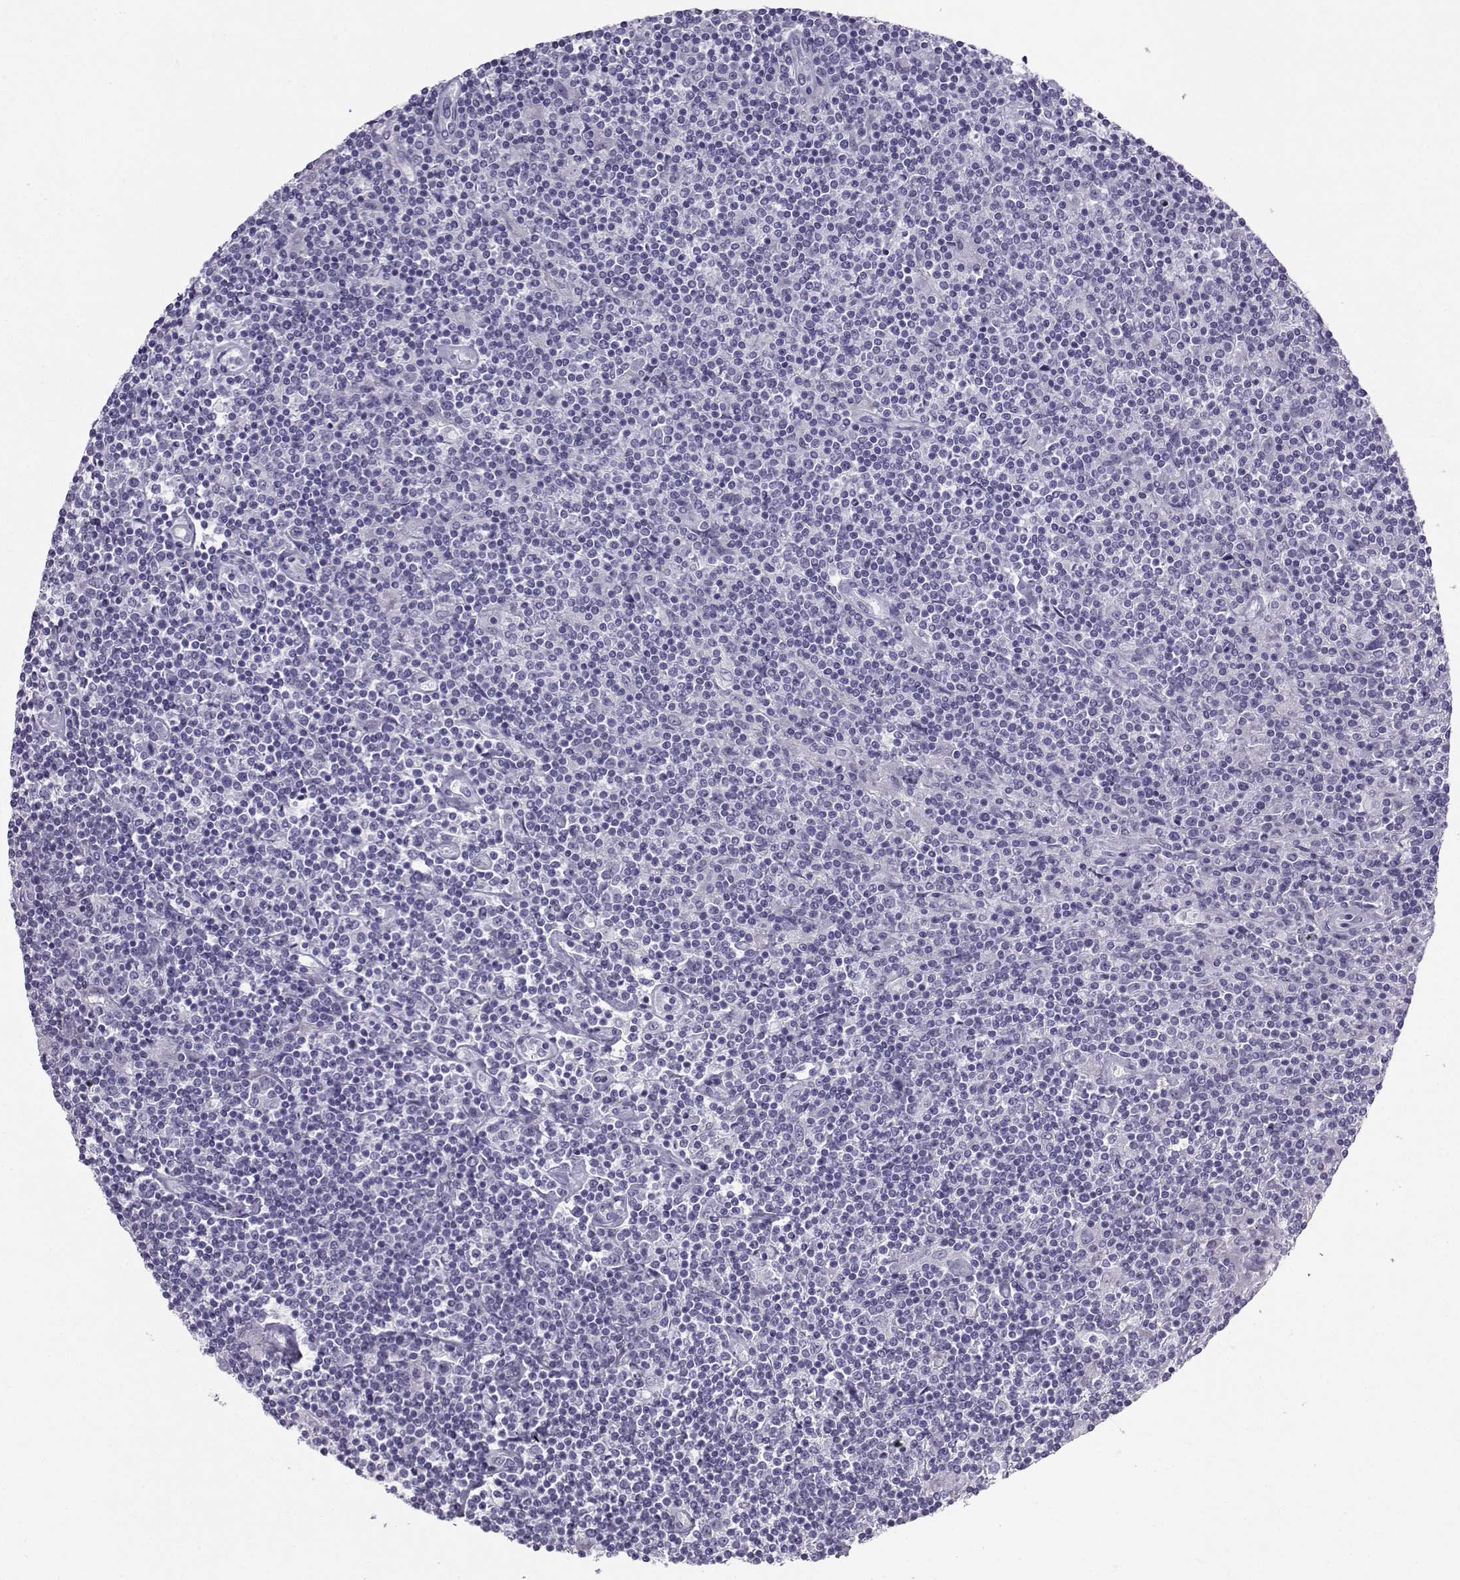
{"staining": {"intensity": "negative", "quantity": "none", "location": "none"}, "tissue": "lymphoma", "cell_type": "Tumor cells", "image_type": "cancer", "snomed": [{"axis": "morphology", "description": "Hodgkin's disease, NOS"}, {"axis": "topography", "description": "Lymph node"}], "caption": "Tumor cells are negative for brown protein staining in lymphoma.", "gene": "ZBTB8B", "patient": {"sex": "male", "age": 40}}